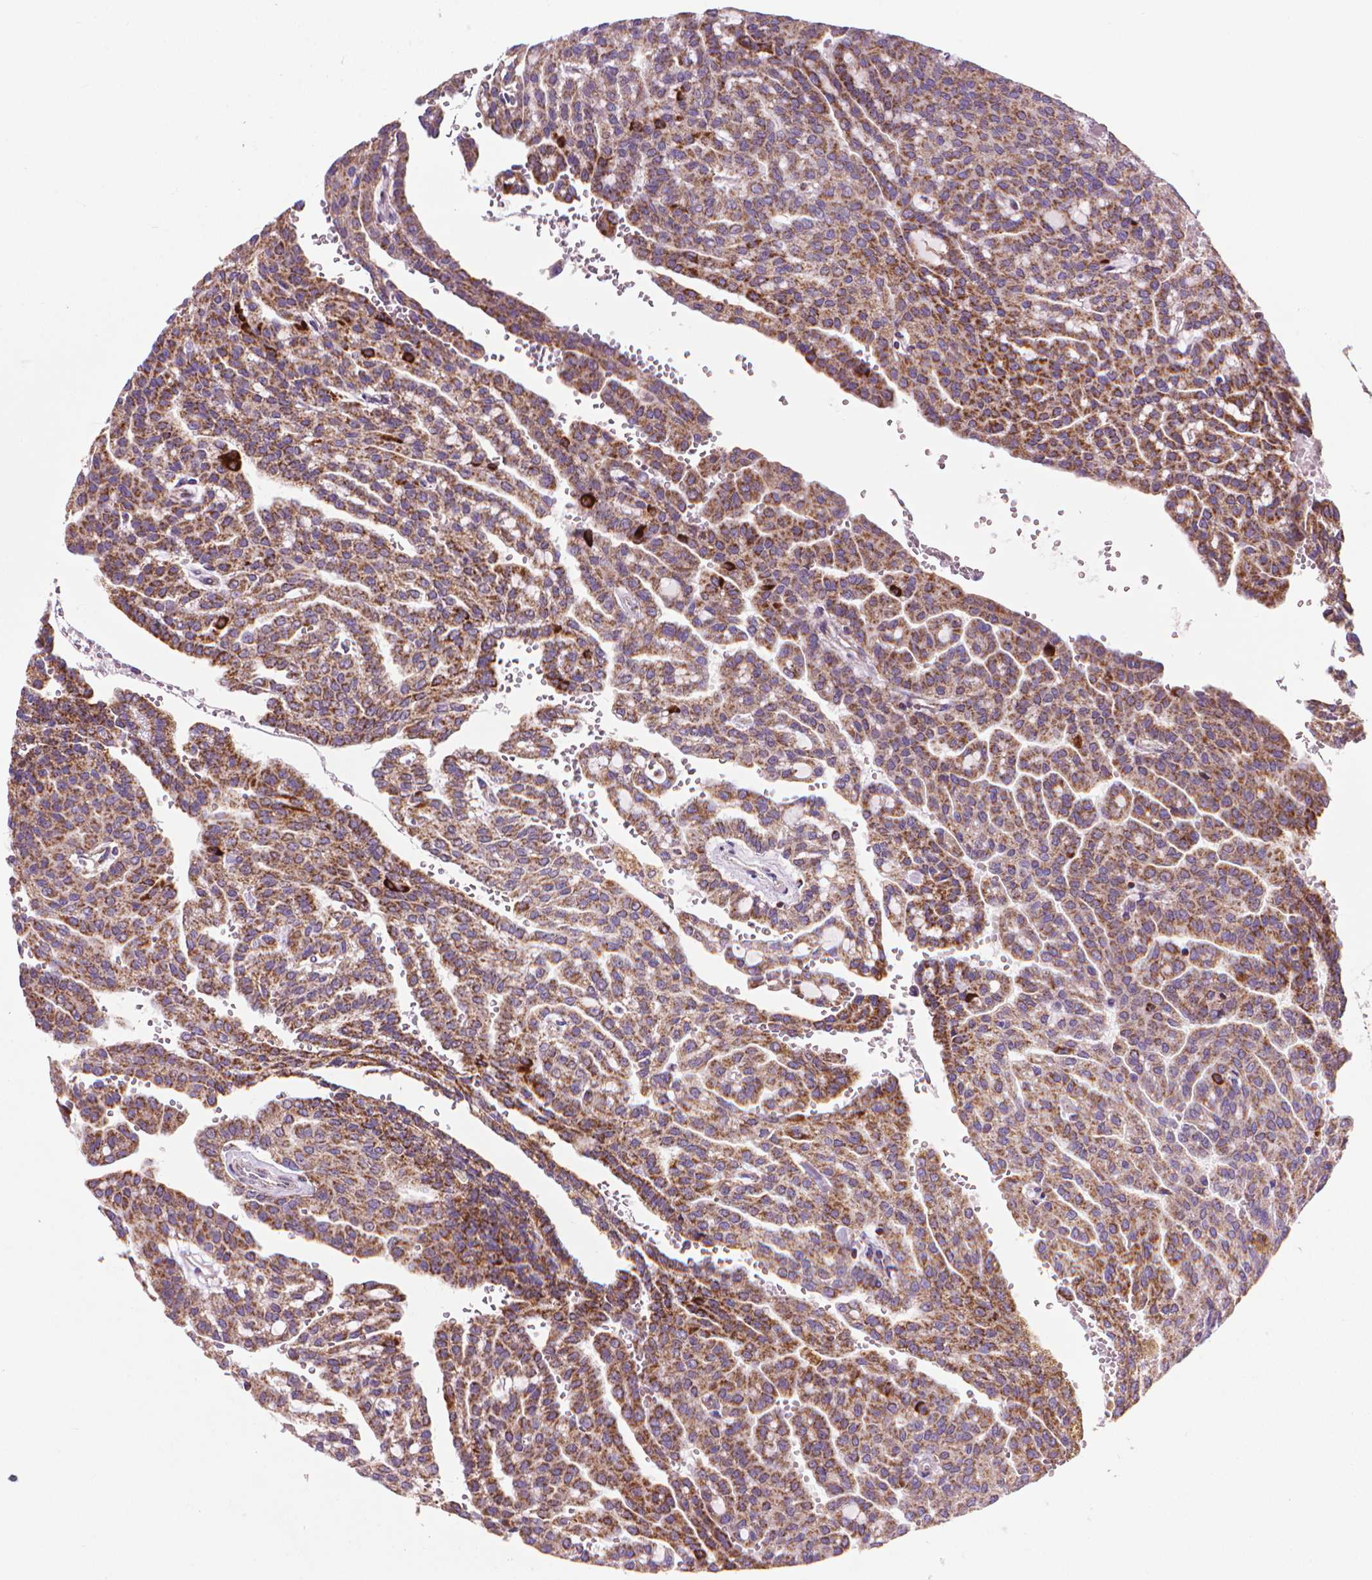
{"staining": {"intensity": "strong", "quantity": "25%-75%", "location": "cytoplasmic/membranous"}, "tissue": "renal cancer", "cell_type": "Tumor cells", "image_type": "cancer", "snomed": [{"axis": "morphology", "description": "Adenocarcinoma, NOS"}, {"axis": "topography", "description": "Kidney"}], "caption": "Immunohistochemistry histopathology image of renal cancer stained for a protein (brown), which exhibits high levels of strong cytoplasmic/membranous staining in approximately 25%-75% of tumor cells.", "gene": "VDAC1", "patient": {"sex": "male", "age": 63}}